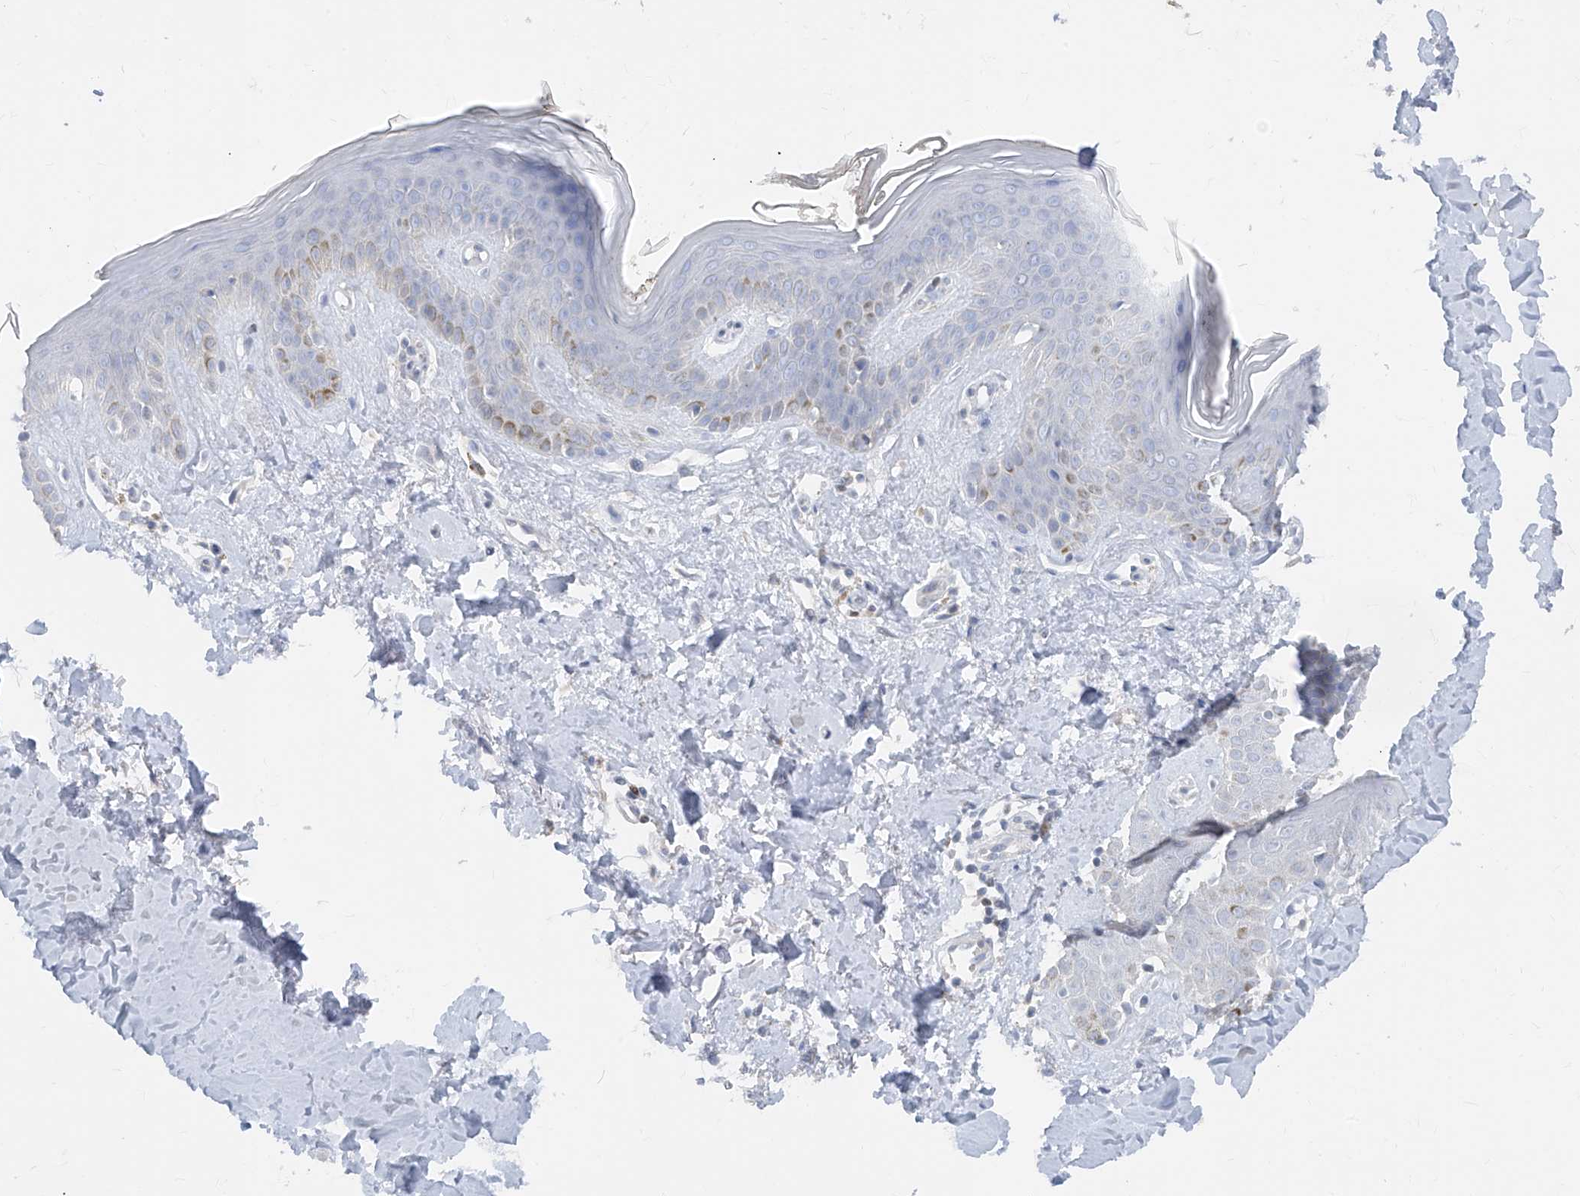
{"staining": {"intensity": "negative", "quantity": "none", "location": "none"}, "tissue": "skin", "cell_type": "Fibroblasts", "image_type": "normal", "snomed": [{"axis": "morphology", "description": "Normal tissue, NOS"}, {"axis": "topography", "description": "Skin"}], "caption": "Immunohistochemical staining of benign skin demonstrates no significant positivity in fibroblasts. (IHC, brightfield microscopy, high magnification).", "gene": "TBX21", "patient": {"sex": "female", "age": 64}}